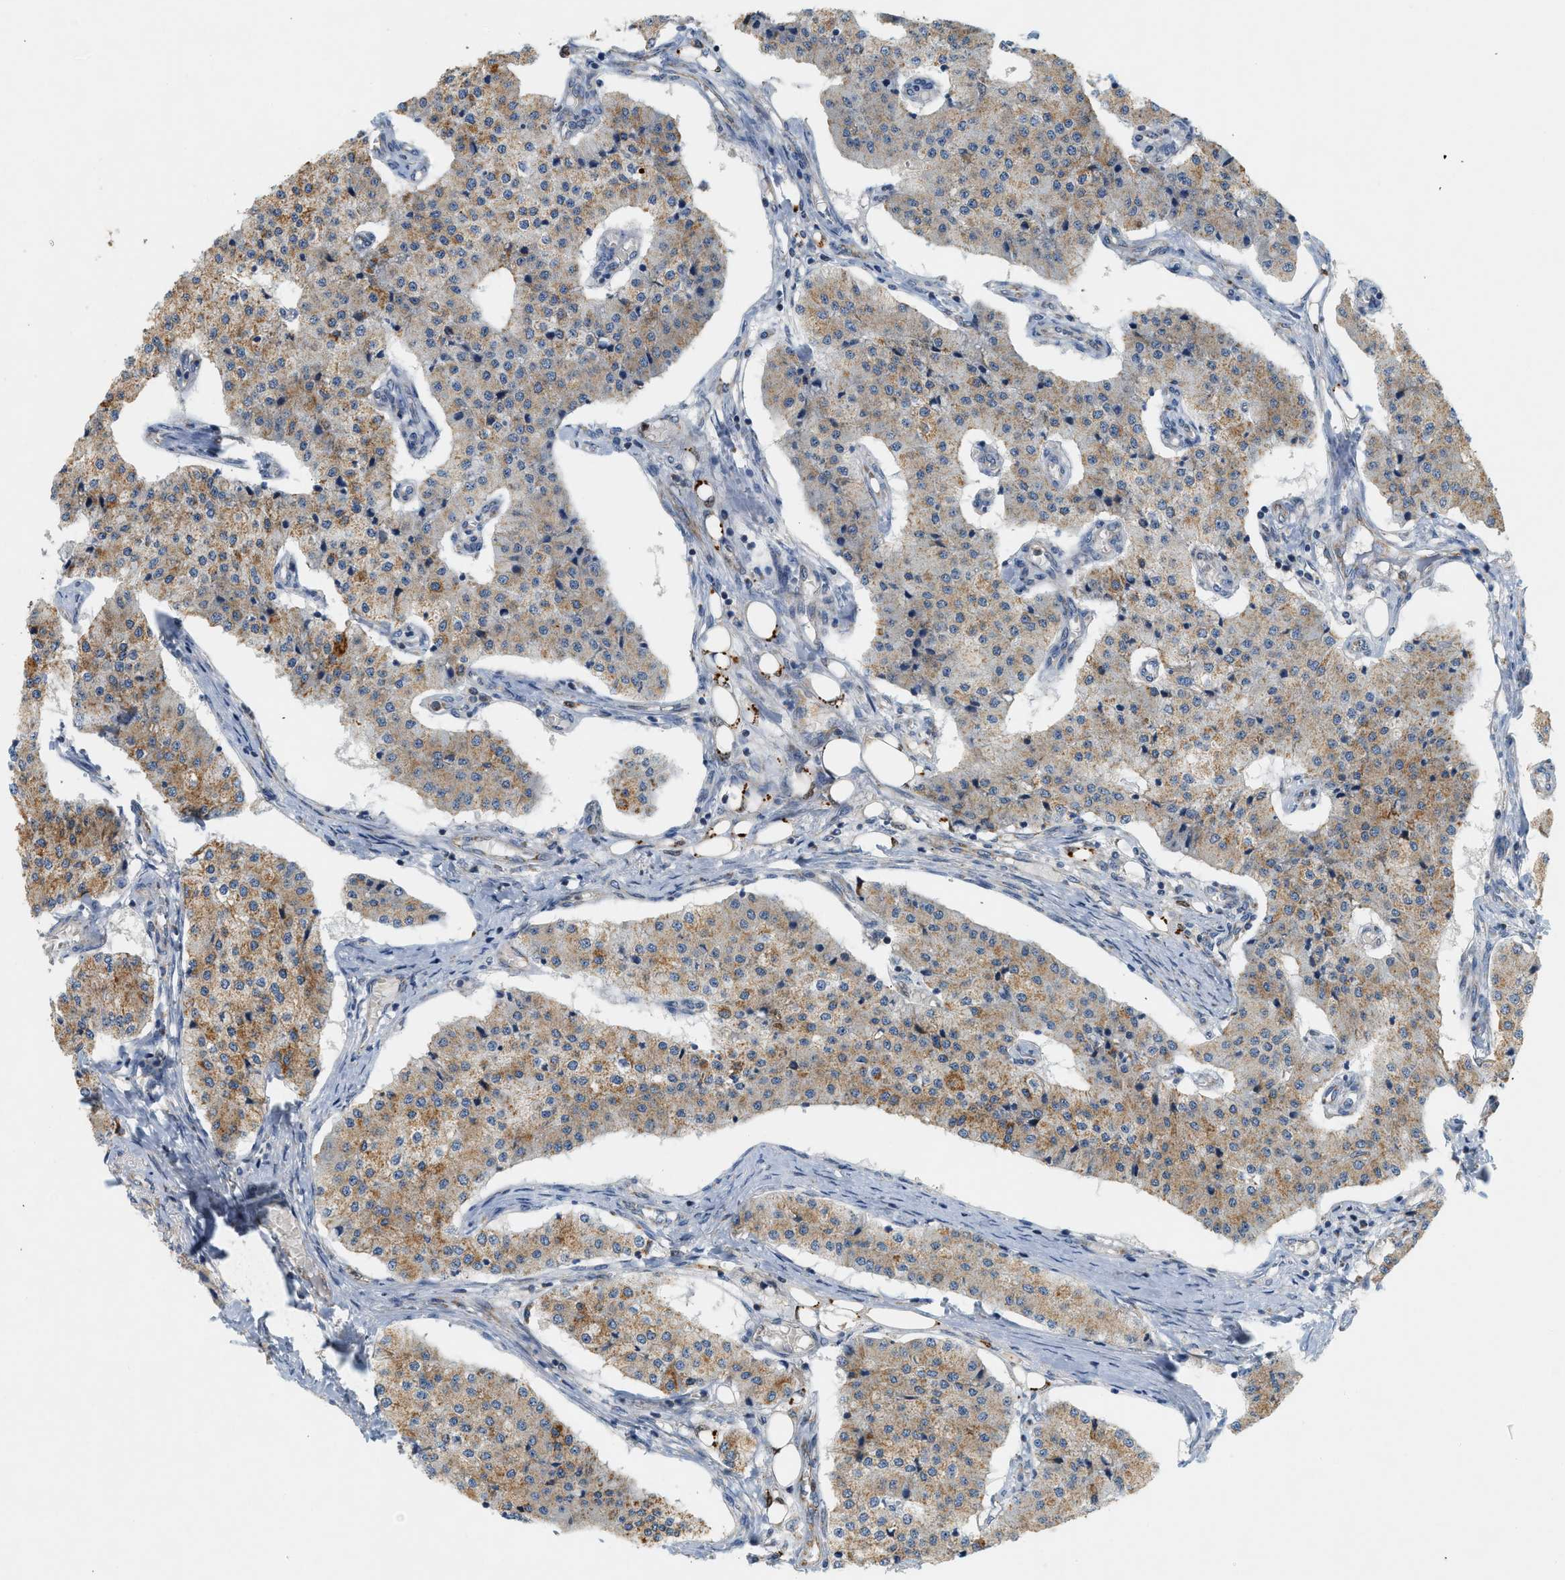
{"staining": {"intensity": "moderate", "quantity": ">75%", "location": "cytoplasmic/membranous"}, "tissue": "carcinoid", "cell_type": "Tumor cells", "image_type": "cancer", "snomed": [{"axis": "morphology", "description": "Carcinoid, malignant, NOS"}, {"axis": "topography", "description": "Colon"}], "caption": "Brown immunohistochemical staining in human carcinoid demonstrates moderate cytoplasmic/membranous positivity in about >75% of tumor cells.", "gene": "MCU", "patient": {"sex": "female", "age": 52}}